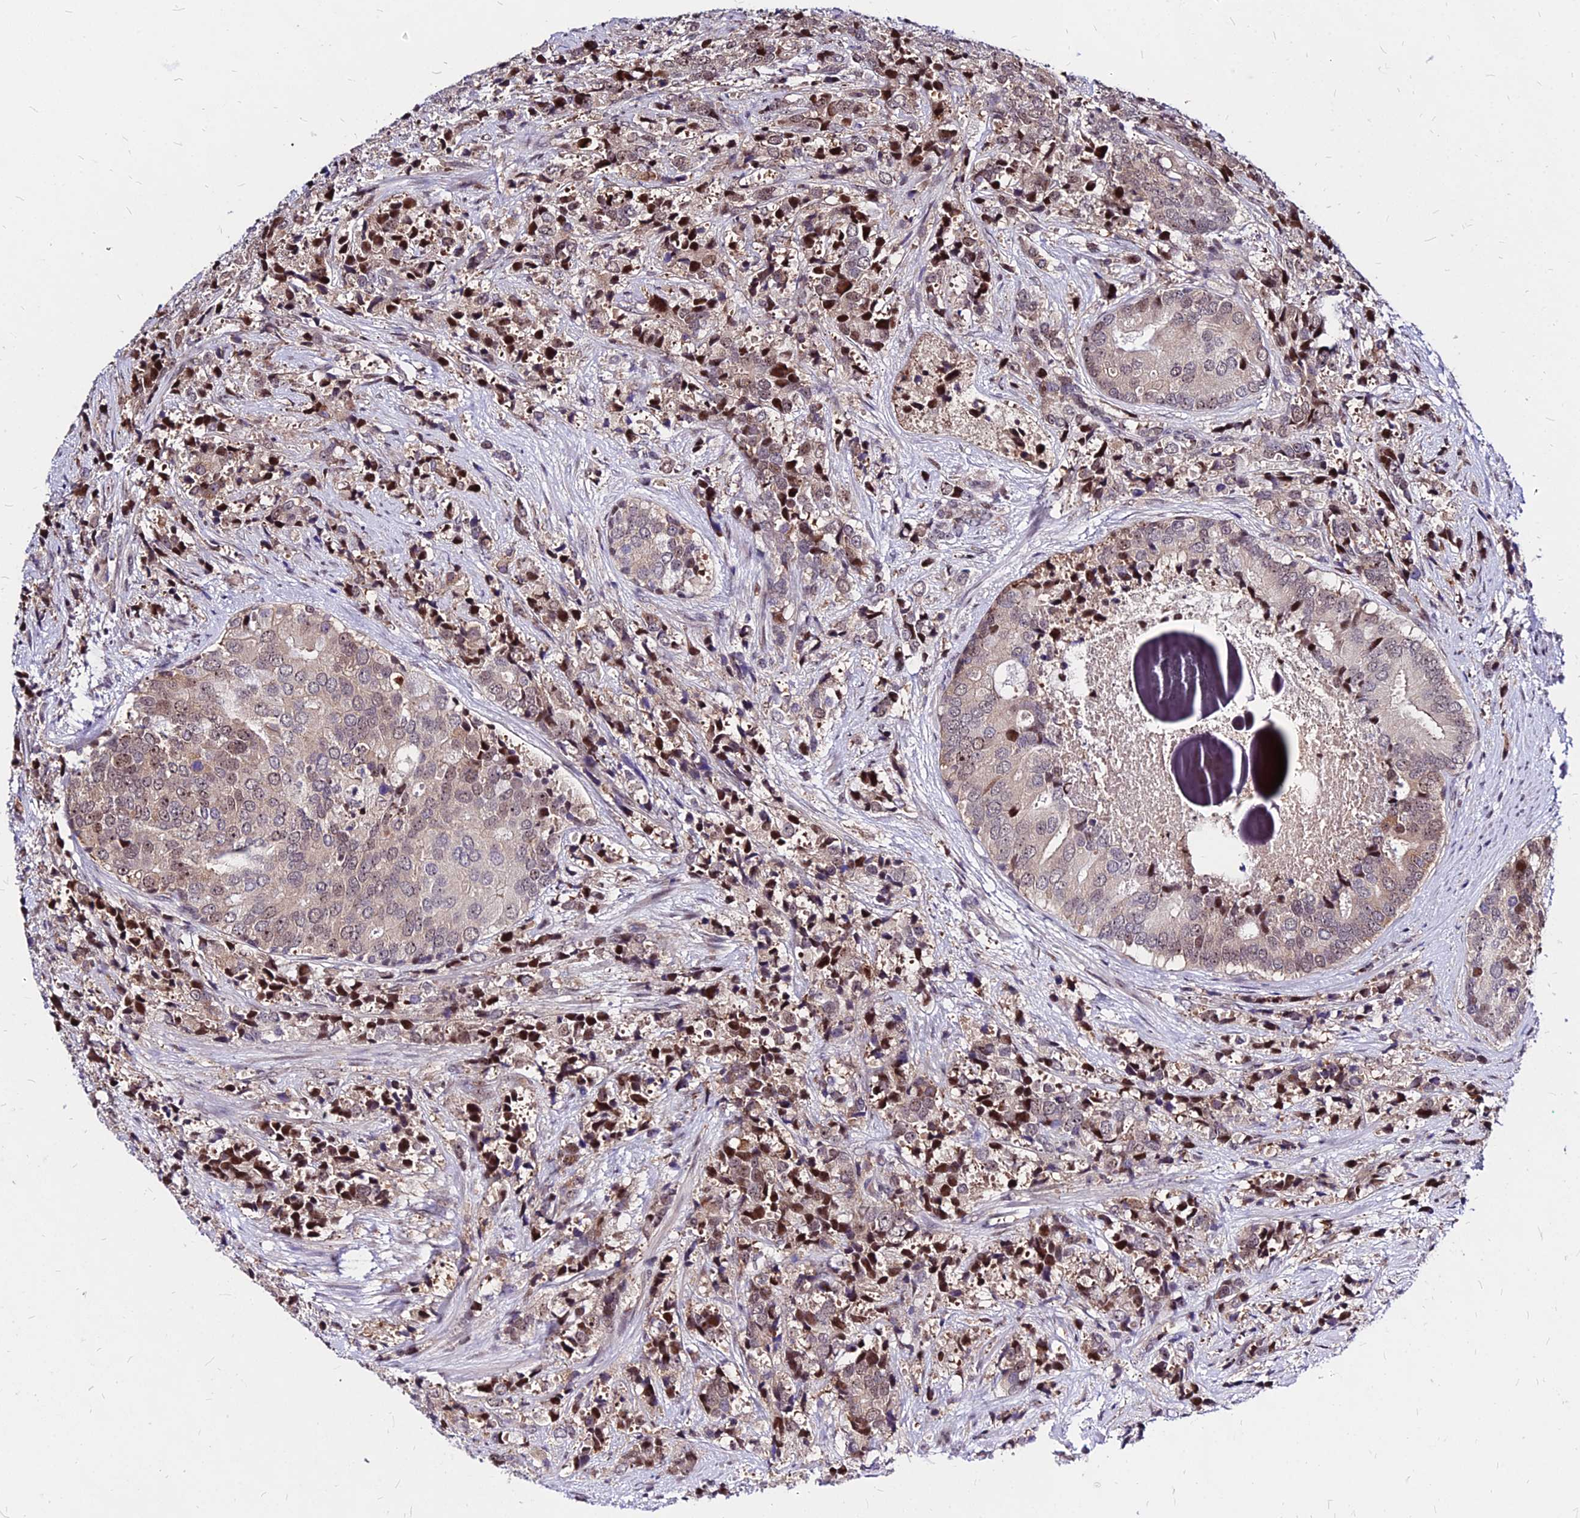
{"staining": {"intensity": "strong", "quantity": "<25%", "location": "cytoplasmic/membranous,nuclear"}, "tissue": "prostate cancer", "cell_type": "Tumor cells", "image_type": "cancer", "snomed": [{"axis": "morphology", "description": "Adenocarcinoma, High grade"}, {"axis": "topography", "description": "Prostate"}], "caption": "Protein analysis of prostate cancer tissue exhibits strong cytoplasmic/membranous and nuclear expression in about <25% of tumor cells. The protein of interest is stained brown, and the nuclei are stained in blue (DAB (3,3'-diaminobenzidine) IHC with brightfield microscopy, high magnification).", "gene": "DDX55", "patient": {"sex": "male", "age": 62}}